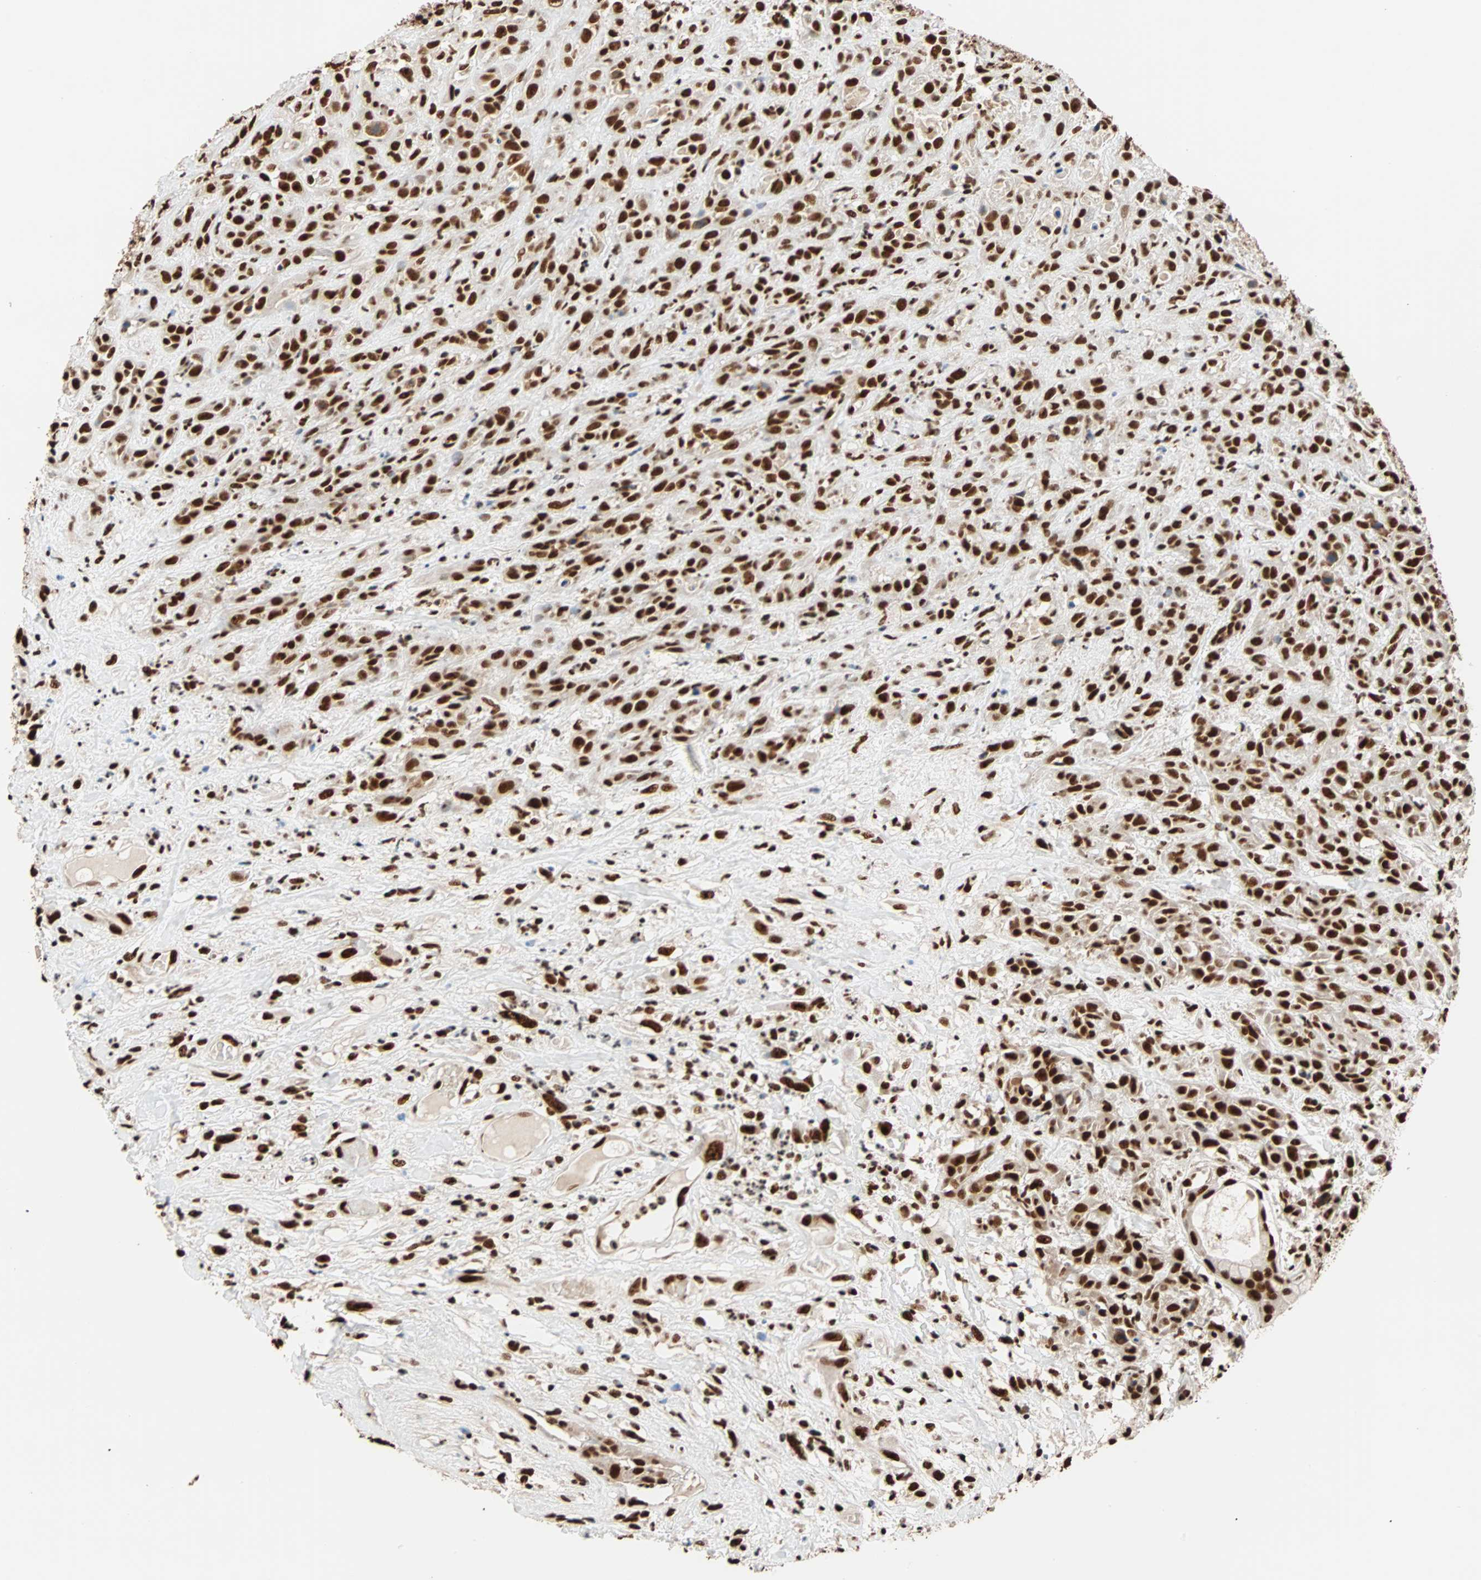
{"staining": {"intensity": "strong", "quantity": ">75%", "location": "nuclear"}, "tissue": "head and neck cancer", "cell_type": "Tumor cells", "image_type": "cancer", "snomed": [{"axis": "morphology", "description": "Normal tissue, NOS"}, {"axis": "morphology", "description": "Squamous cell carcinoma, NOS"}, {"axis": "topography", "description": "Cartilage tissue"}, {"axis": "topography", "description": "Head-Neck"}], "caption": "Head and neck cancer (squamous cell carcinoma) stained with IHC demonstrates strong nuclear expression in approximately >75% of tumor cells. (Brightfield microscopy of DAB IHC at high magnification).", "gene": "ILF2", "patient": {"sex": "male", "age": 62}}